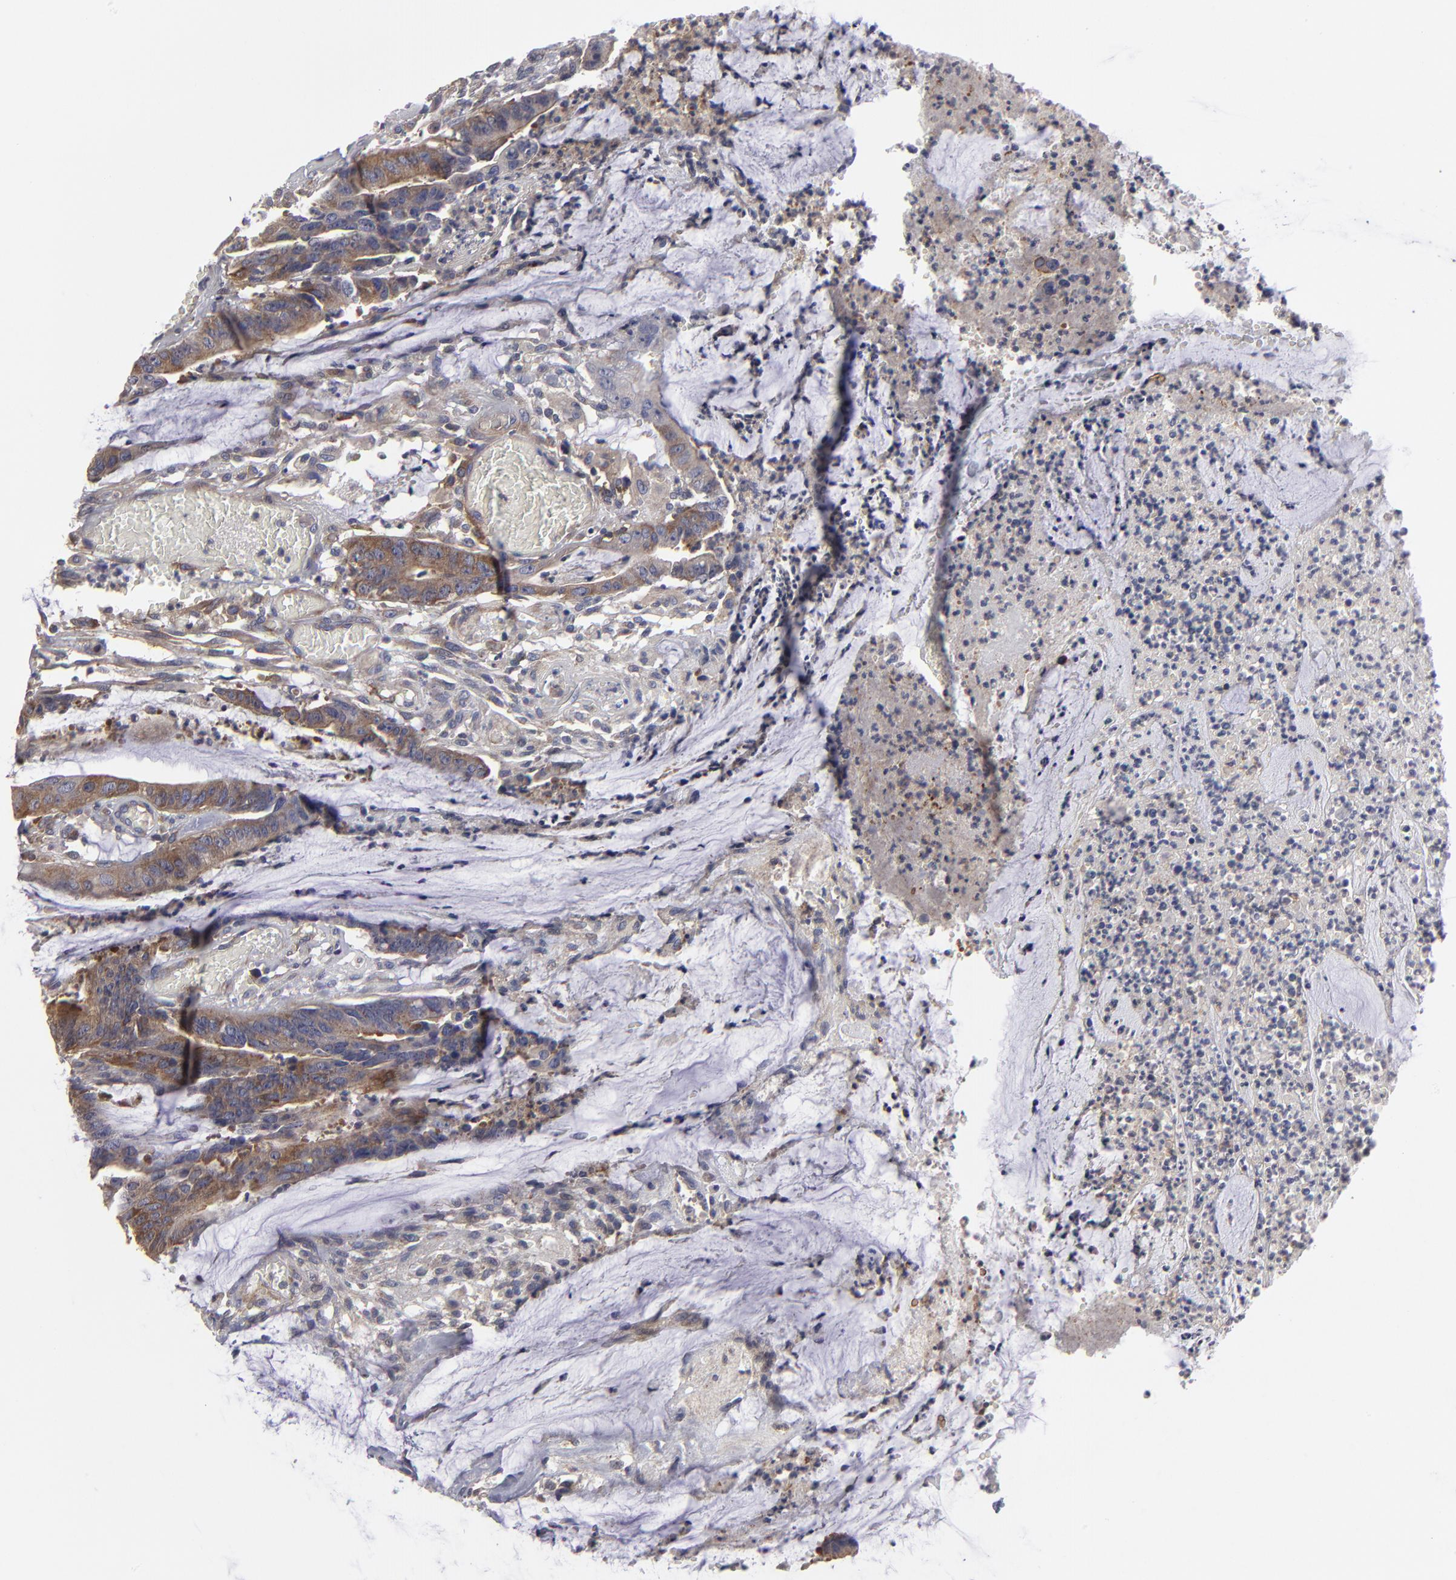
{"staining": {"intensity": "moderate", "quantity": ">75%", "location": "cytoplasmic/membranous"}, "tissue": "colorectal cancer", "cell_type": "Tumor cells", "image_type": "cancer", "snomed": [{"axis": "morphology", "description": "Adenocarcinoma, NOS"}, {"axis": "topography", "description": "Rectum"}], "caption": "There is medium levels of moderate cytoplasmic/membranous positivity in tumor cells of colorectal cancer, as demonstrated by immunohistochemical staining (brown color).", "gene": "CEP97", "patient": {"sex": "female", "age": 66}}